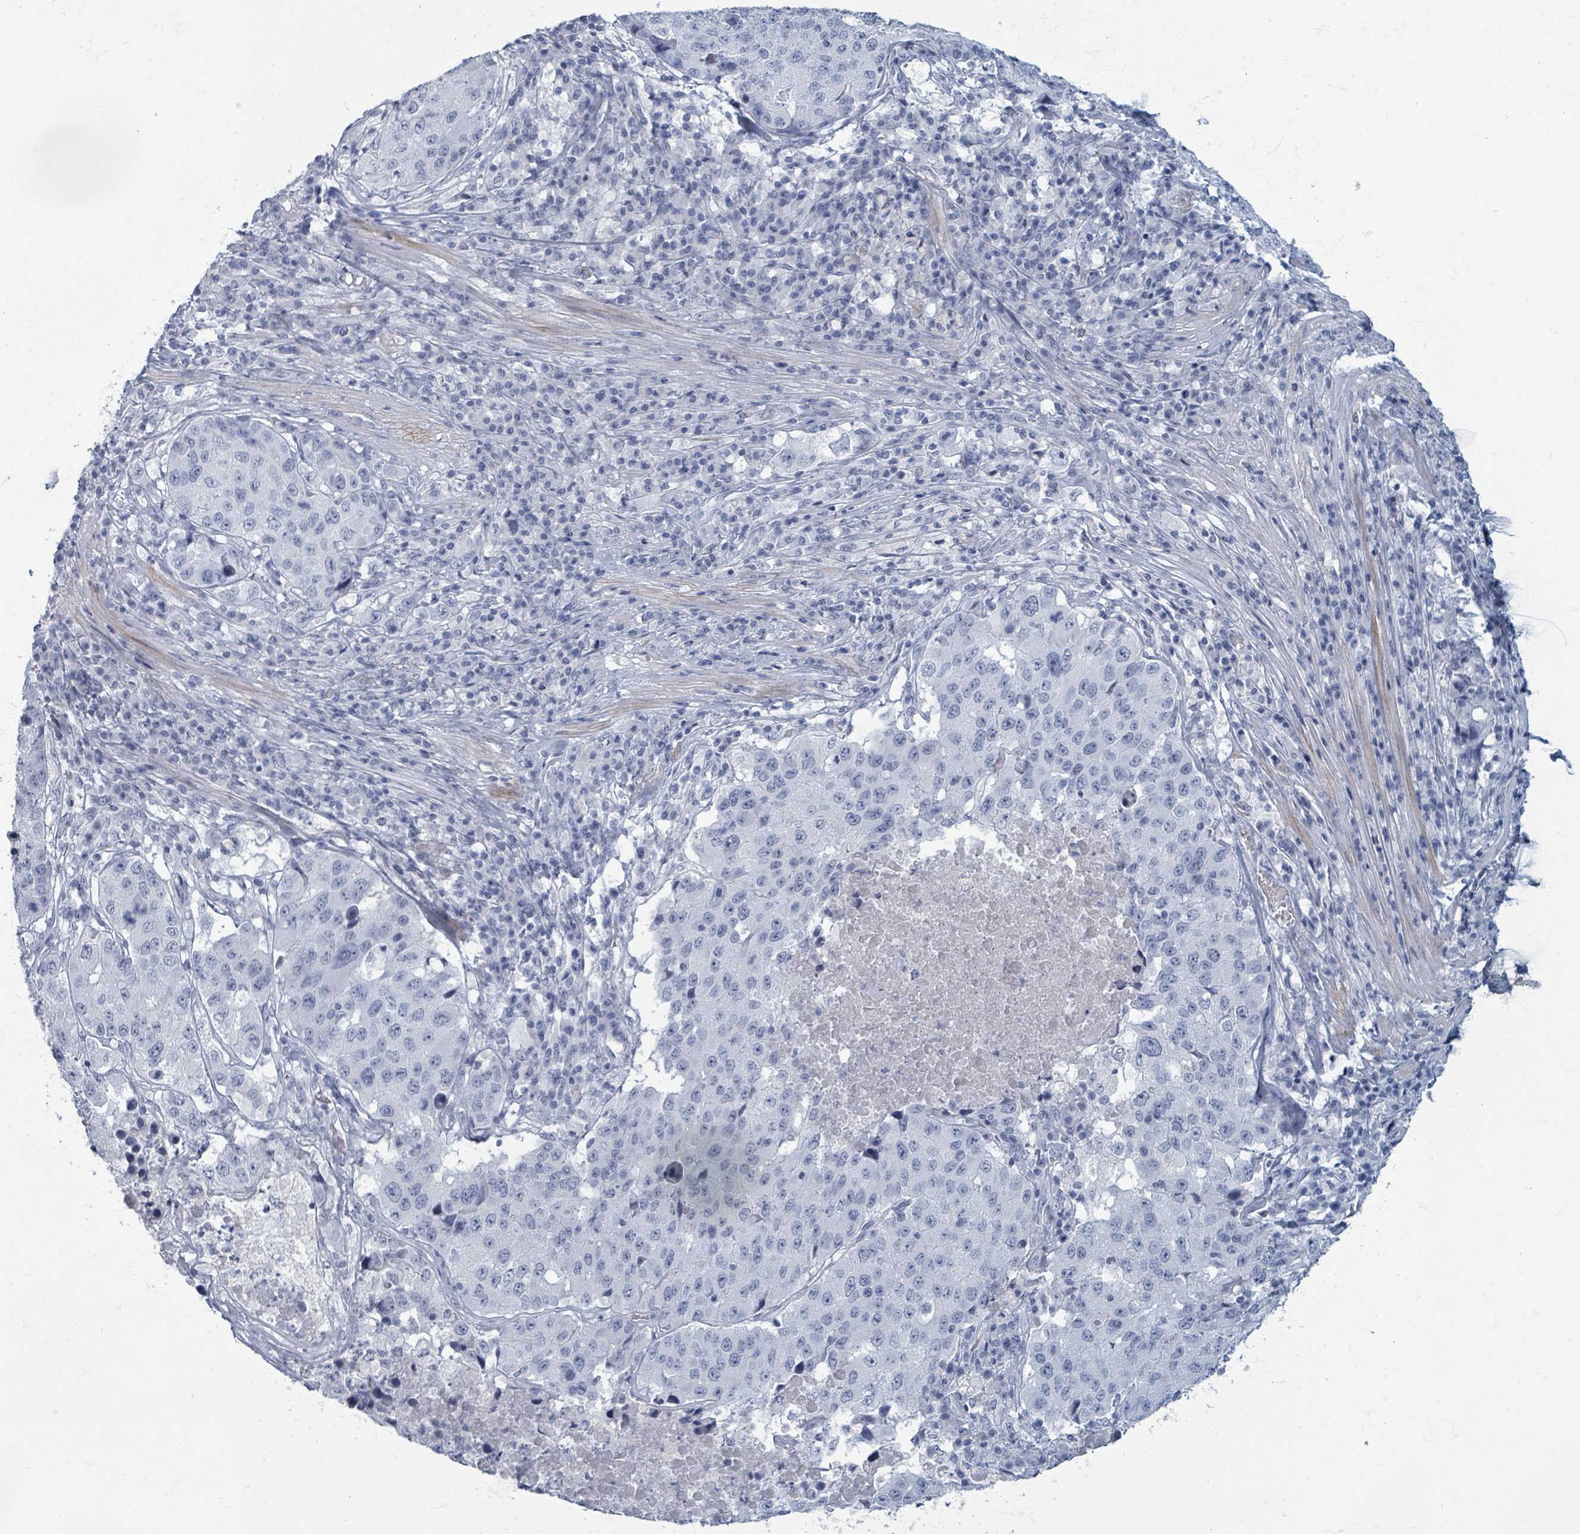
{"staining": {"intensity": "negative", "quantity": "none", "location": "none"}, "tissue": "stomach cancer", "cell_type": "Tumor cells", "image_type": "cancer", "snomed": [{"axis": "morphology", "description": "Adenocarcinoma, NOS"}, {"axis": "topography", "description": "Stomach"}], "caption": "Immunohistochemical staining of human stomach cancer (adenocarcinoma) shows no significant staining in tumor cells.", "gene": "TAS2R1", "patient": {"sex": "male", "age": 71}}